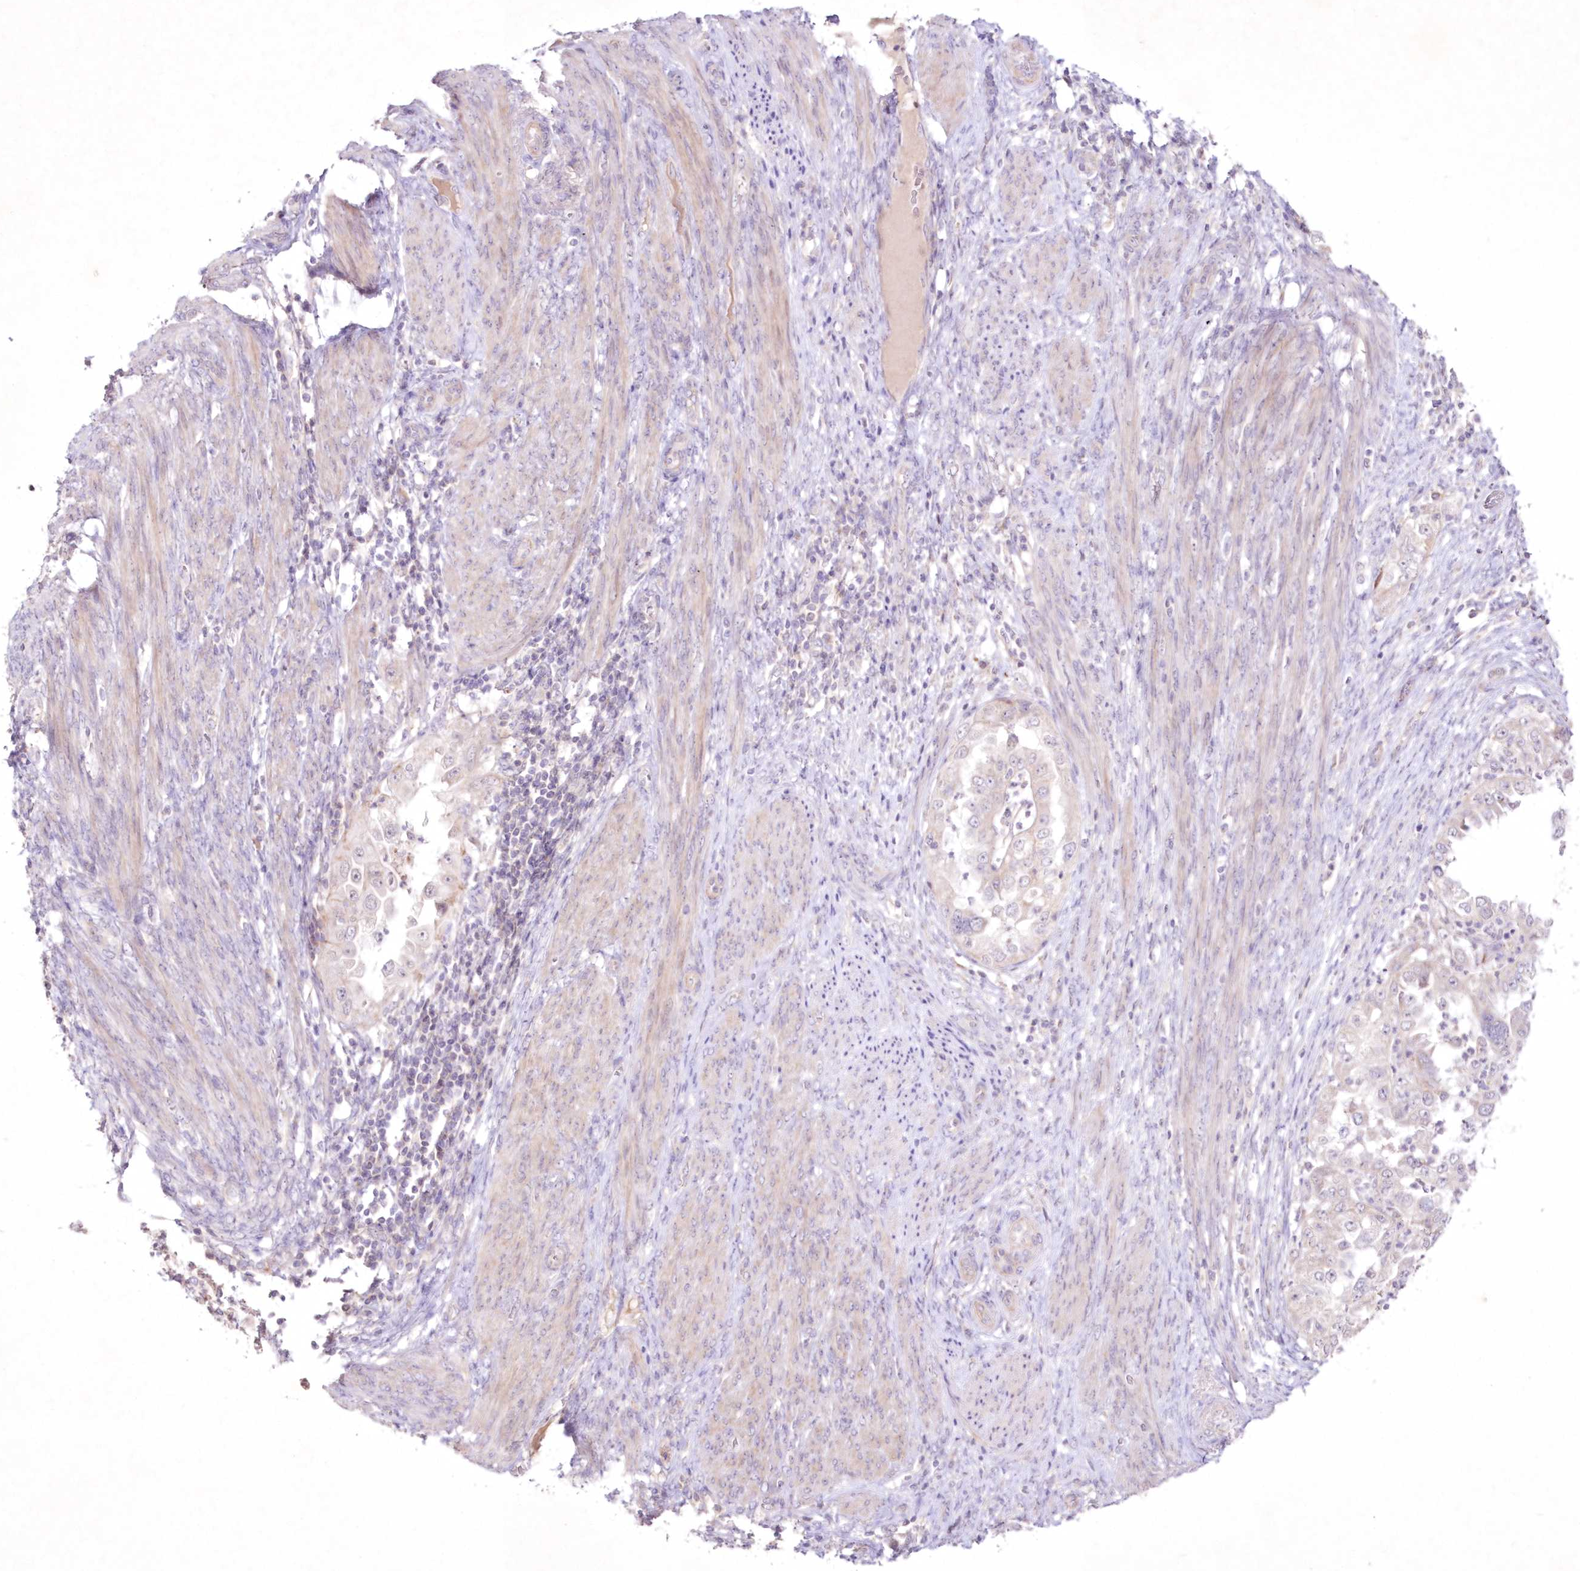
{"staining": {"intensity": "negative", "quantity": "none", "location": "none"}, "tissue": "endometrial cancer", "cell_type": "Tumor cells", "image_type": "cancer", "snomed": [{"axis": "morphology", "description": "Adenocarcinoma, NOS"}, {"axis": "topography", "description": "Endometrium"}], "caption": "High power microscopy image of an IHC image of adenocarcinoma (endometrial), revealing no significant staining in tumor cells. The staining is performed using DAB (3,3'-diaminobenzidine) brown chromogen with nuclei counter-stained in using hematoxylin.", "gene": "NEU4", "patient": {"sex": "female", "age": 85}}